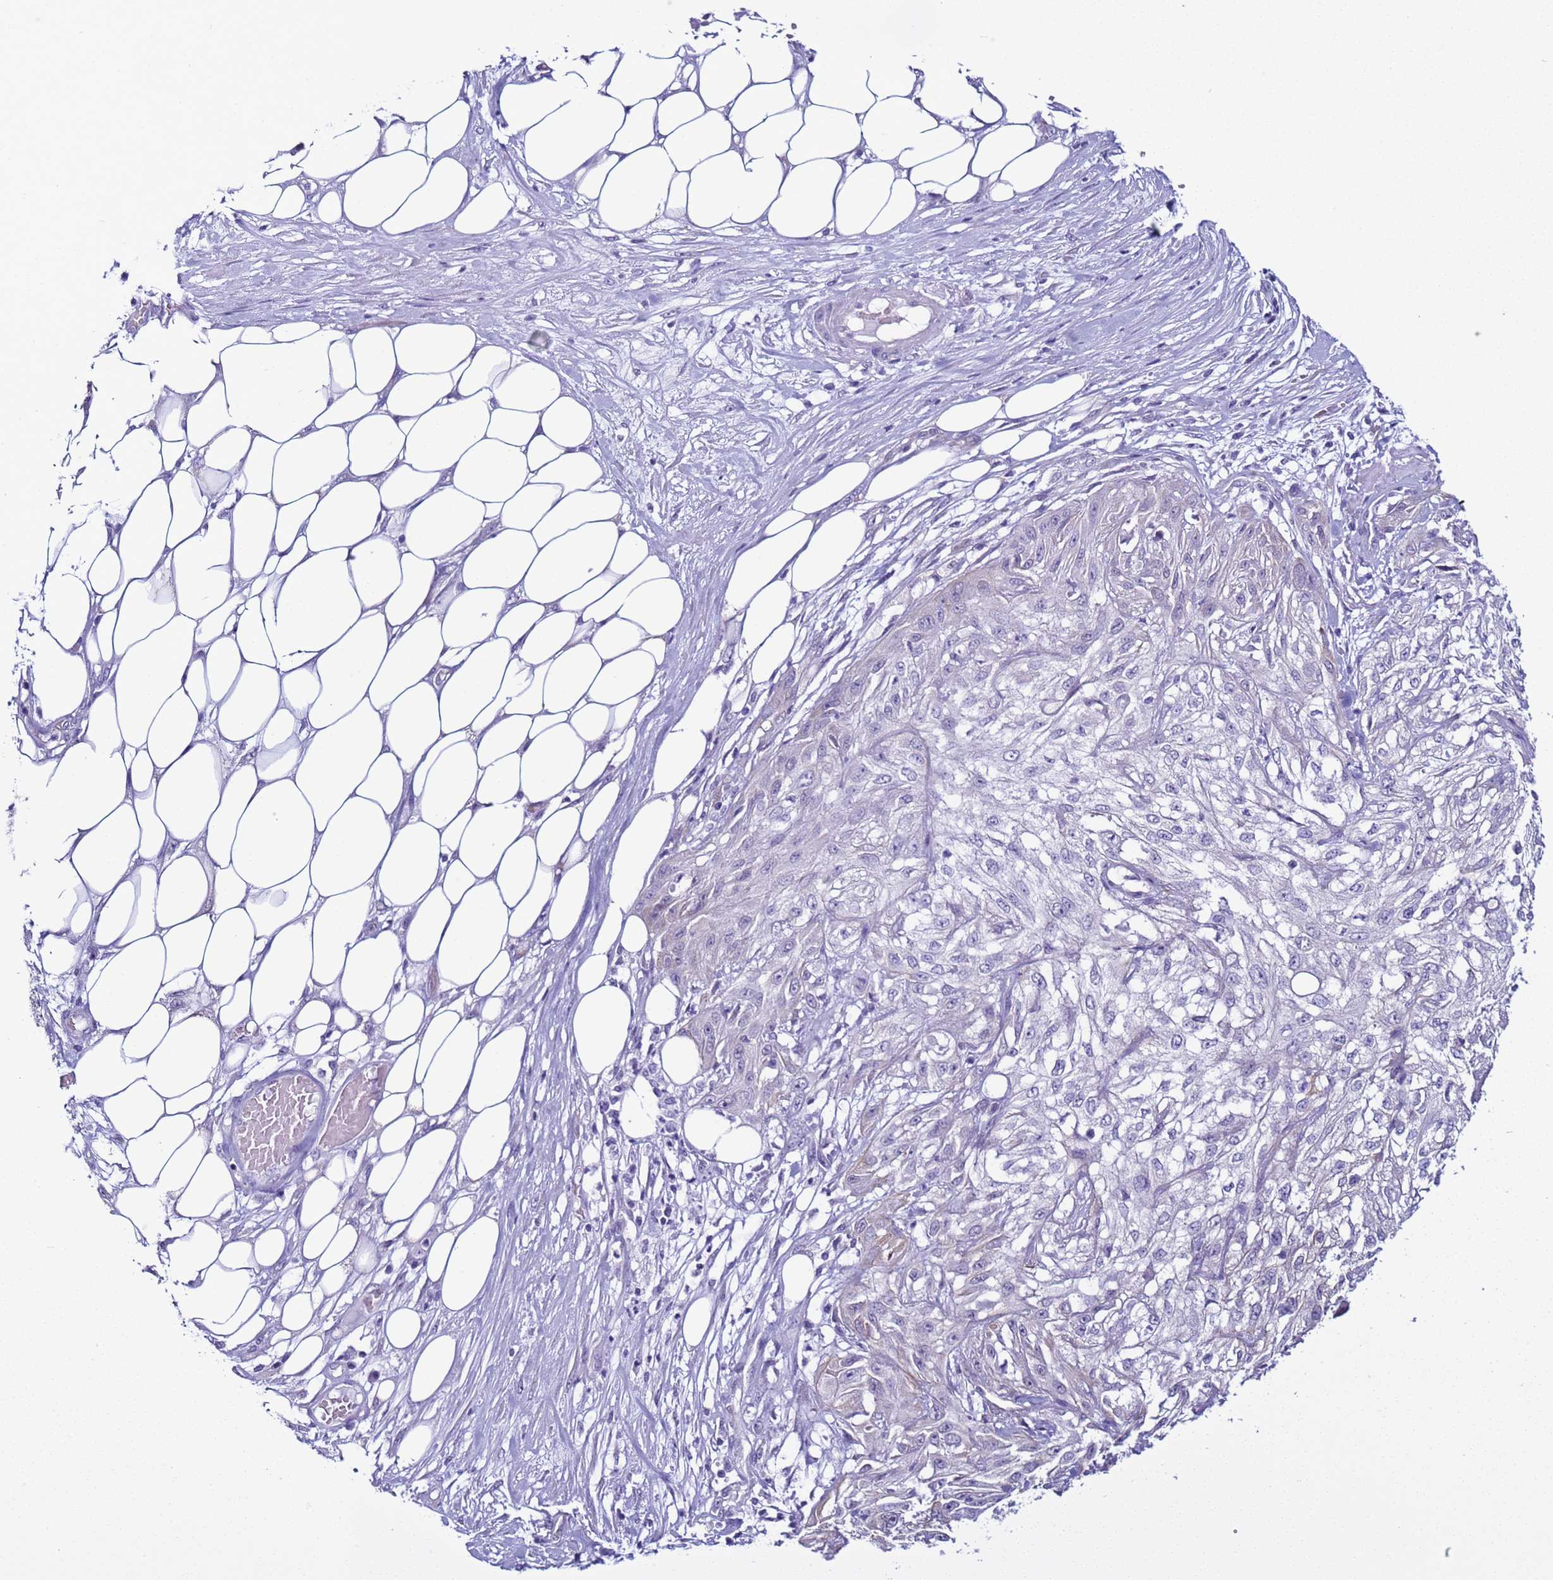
{"staining": {"intensity": "weak", "quantity": "<25%", "location": "cytoplasmic/membranous"}, "tissue": "skin cancer", "cell_type": "Tumor cells", "image_type": "cancer", "snomed": [{"axis": "morphology", "description": "Squamous cell carcinoma, NOS"}, {"axis": "morphology", "description": "Squamous cell carcinoma, metastatic, NOS"}, {"axis": "topography", "description": "Skin"}, {"axis": "topography", "description": "Lymph node"}], "caption": "This is a photomicrograph of immunohistochemistry (IHC) staining of skin cancer, which shows no expression in tumor cells.", "gene": "LRRC10B", "patient": {"sex": "male", "age": 75}}